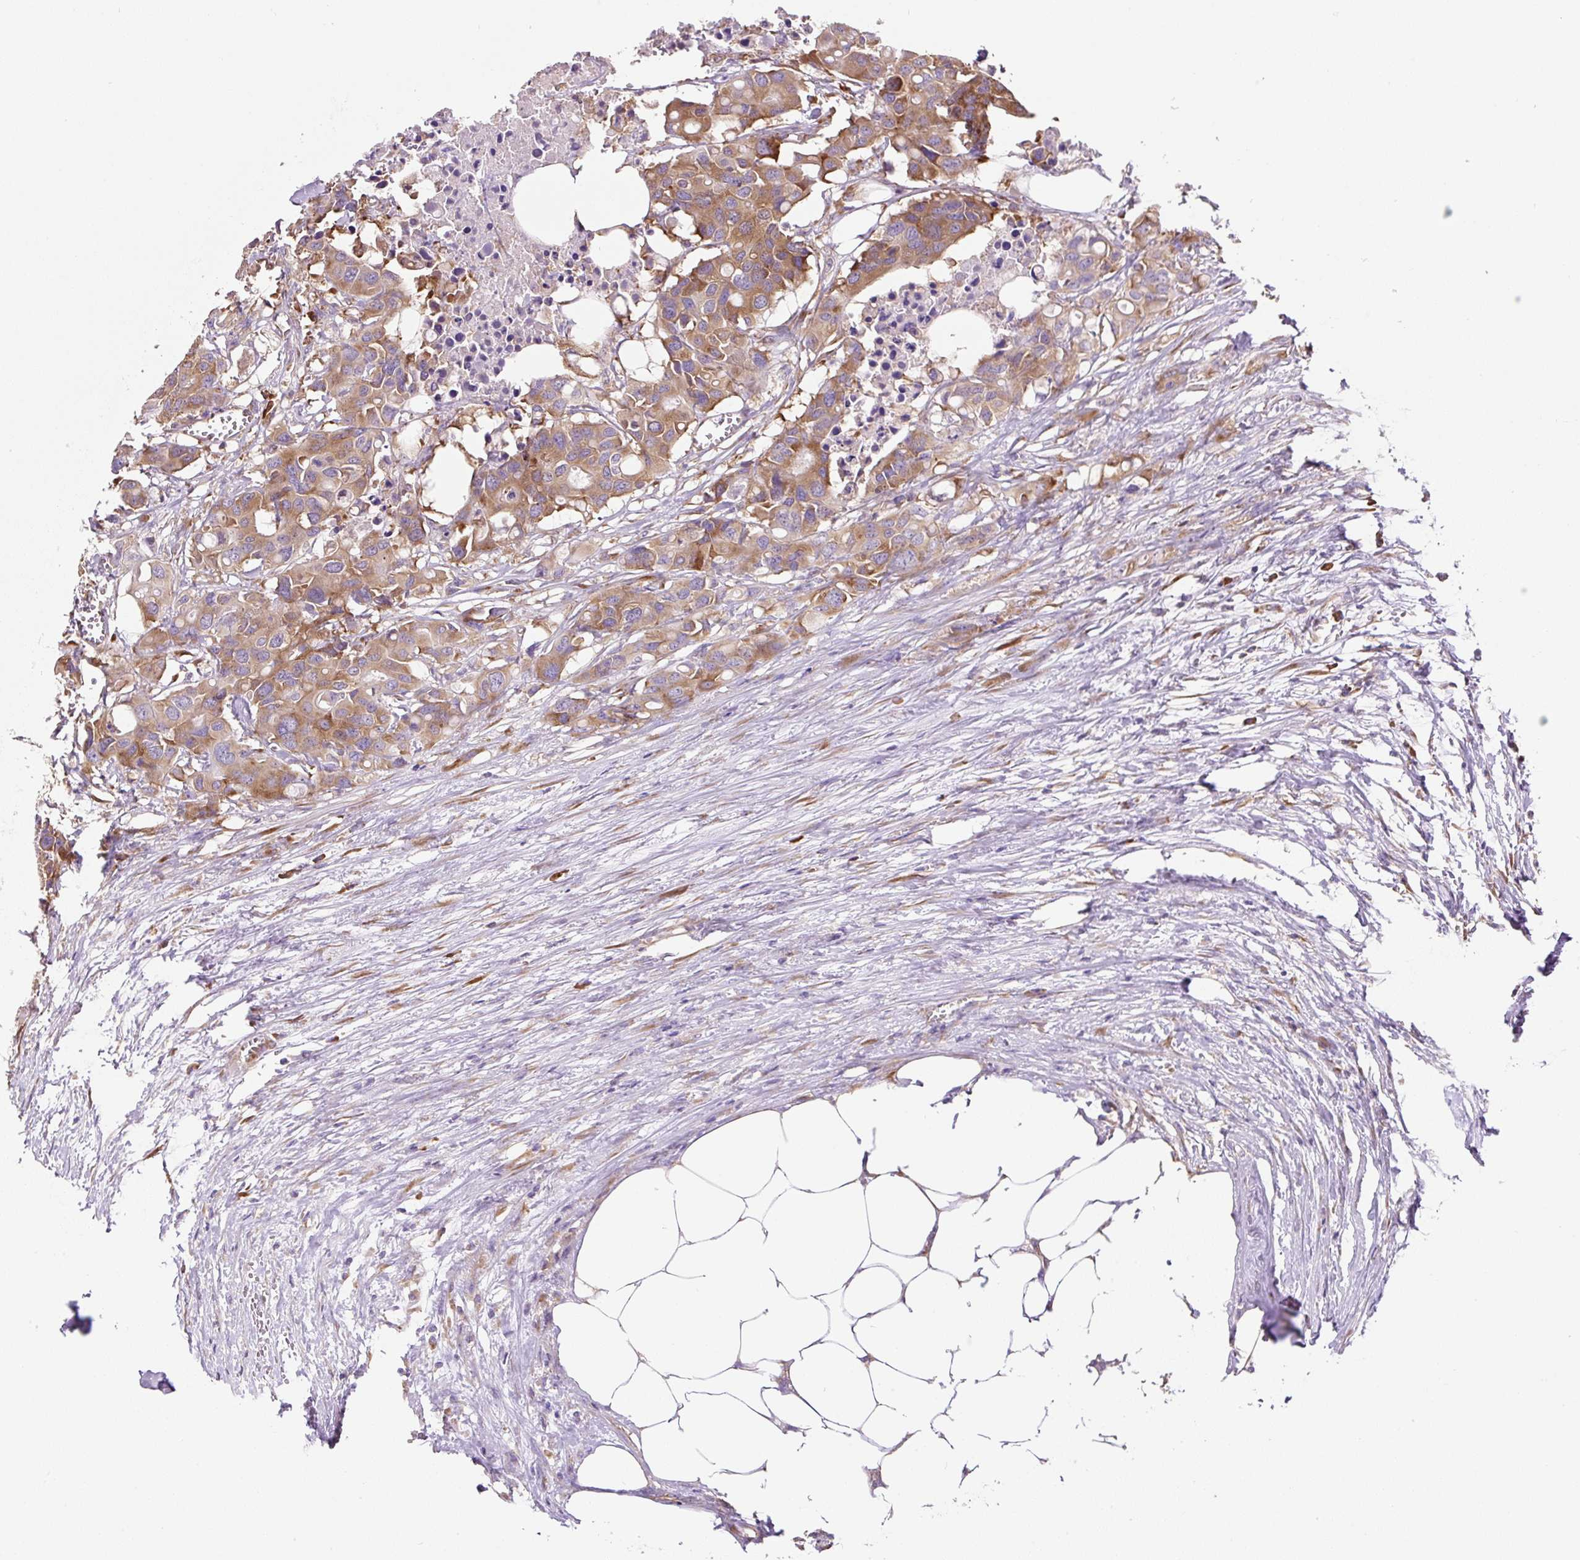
{"staining": {"intensity": "moderate", "quantity": ">75%", "location": "cytoplasmic/membranous"}, "tissue": "colorectal cancer", "cell_type": "Tumor cells", "image_type": "cancer", "snomed": [{"axis": "morphology", "description": "Adenocarcinoma, NOS"}, {"axis": "topography", "description": "Colon"}], "caption": "Human colorectal cancer stained with a protein marker shows moderate staining in tumor cells.", "gene": "RPS23", "patient": {"sex": "male", "age": 77}}